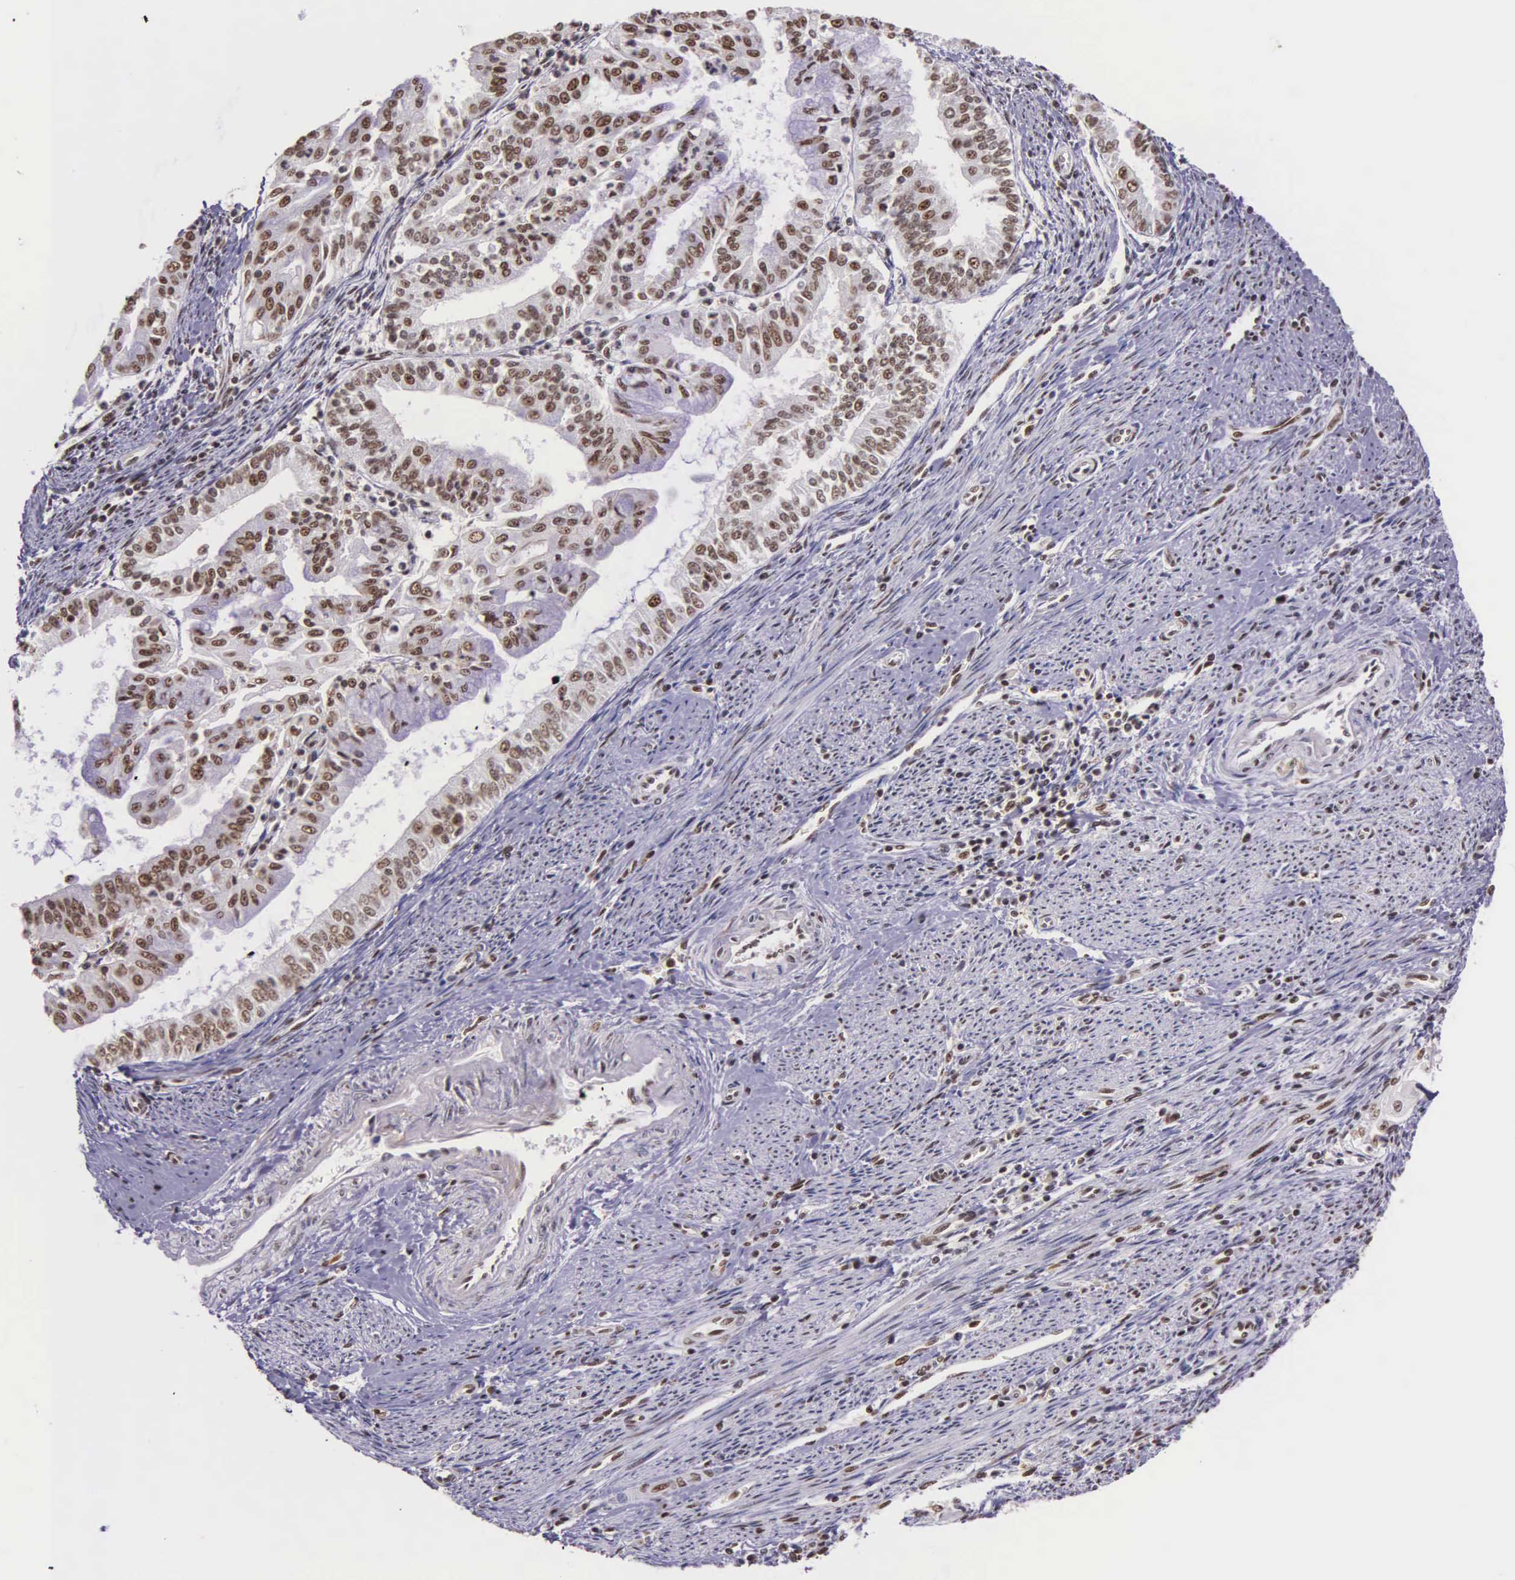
{"staining": {"intensity": "moderate", "quantity": ">75%", "location": "nuclear"}, "tissue": "endometrial cancer", "cell_type": "Tumor cells", "image_type": "cancer", "snomed": [{"axis": "morphology", "description": "Adenocarcinoma, NOS"}, {"axis": "topography", "description": "Endometrium"}], "caption": "Human endometrial cancer (adenocarcinoma) stained with a brown dye demonstrates moderate nuclear positive positivity in about >75% of tumor cells.", "gene": "FAM47A", "patient": {"sex": "female", "age": 75}}